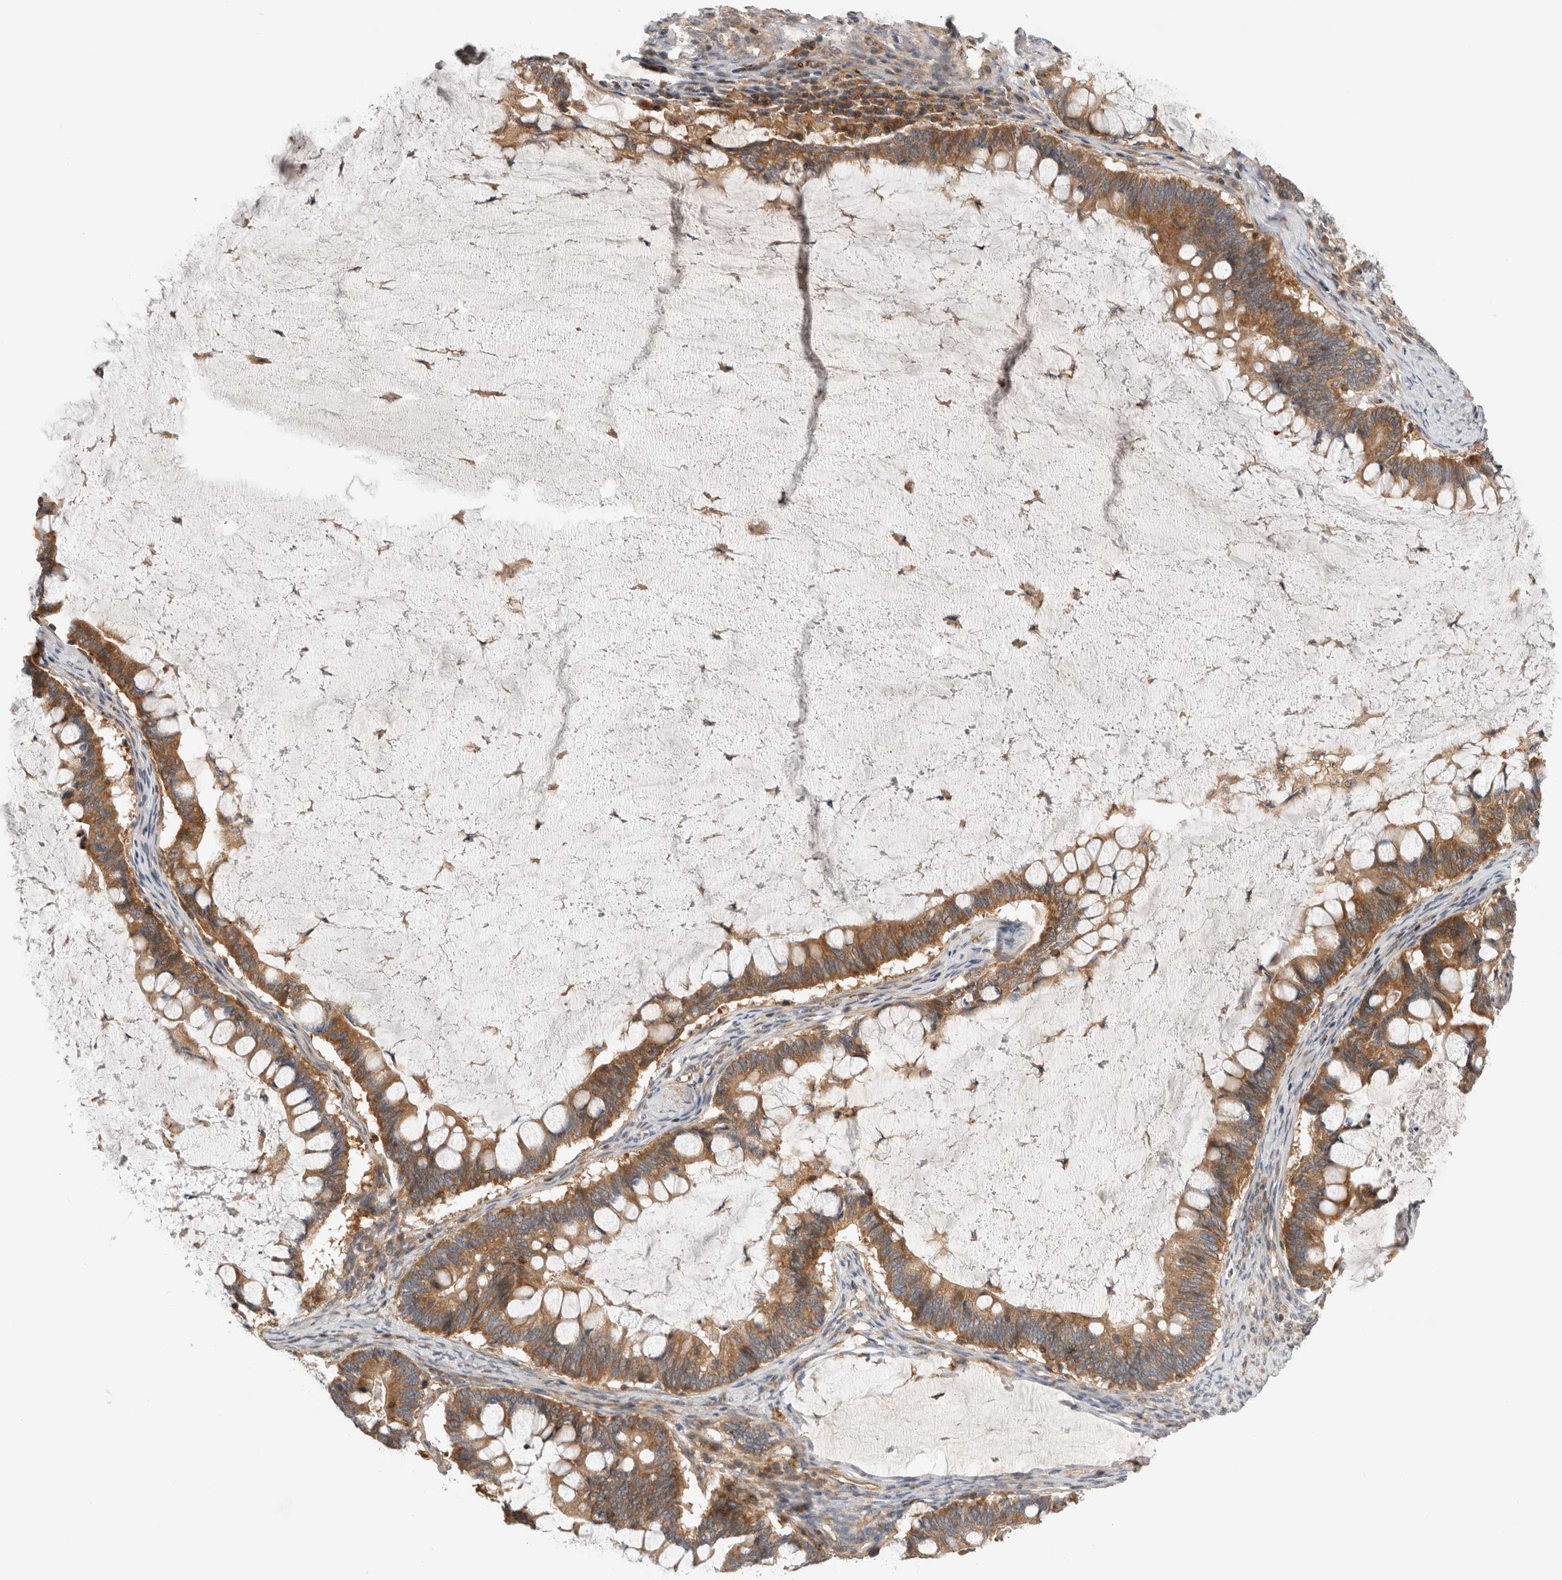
{"staining": {"intensity": "moderate", "quantity": ">75%", "location": "cytoplasmic/membranous"}, "tissue": "ovarian cancer", "cell_type": "Tumor cells", "image_type": "cancer", "snomed": [{"axis": "morphology", "description": "Cystadenocarcinoma, mucinous, NOS"}, {"axis": "topography", "description": "Ovary"}], "caption": "The immunohistochemical stain highlights moderate cytoplasmic/membranous expression in tumor cells of ovarian cancer tissue.", "gene": "GRIK2", "patient": {"sex": "female", "age": 61}}